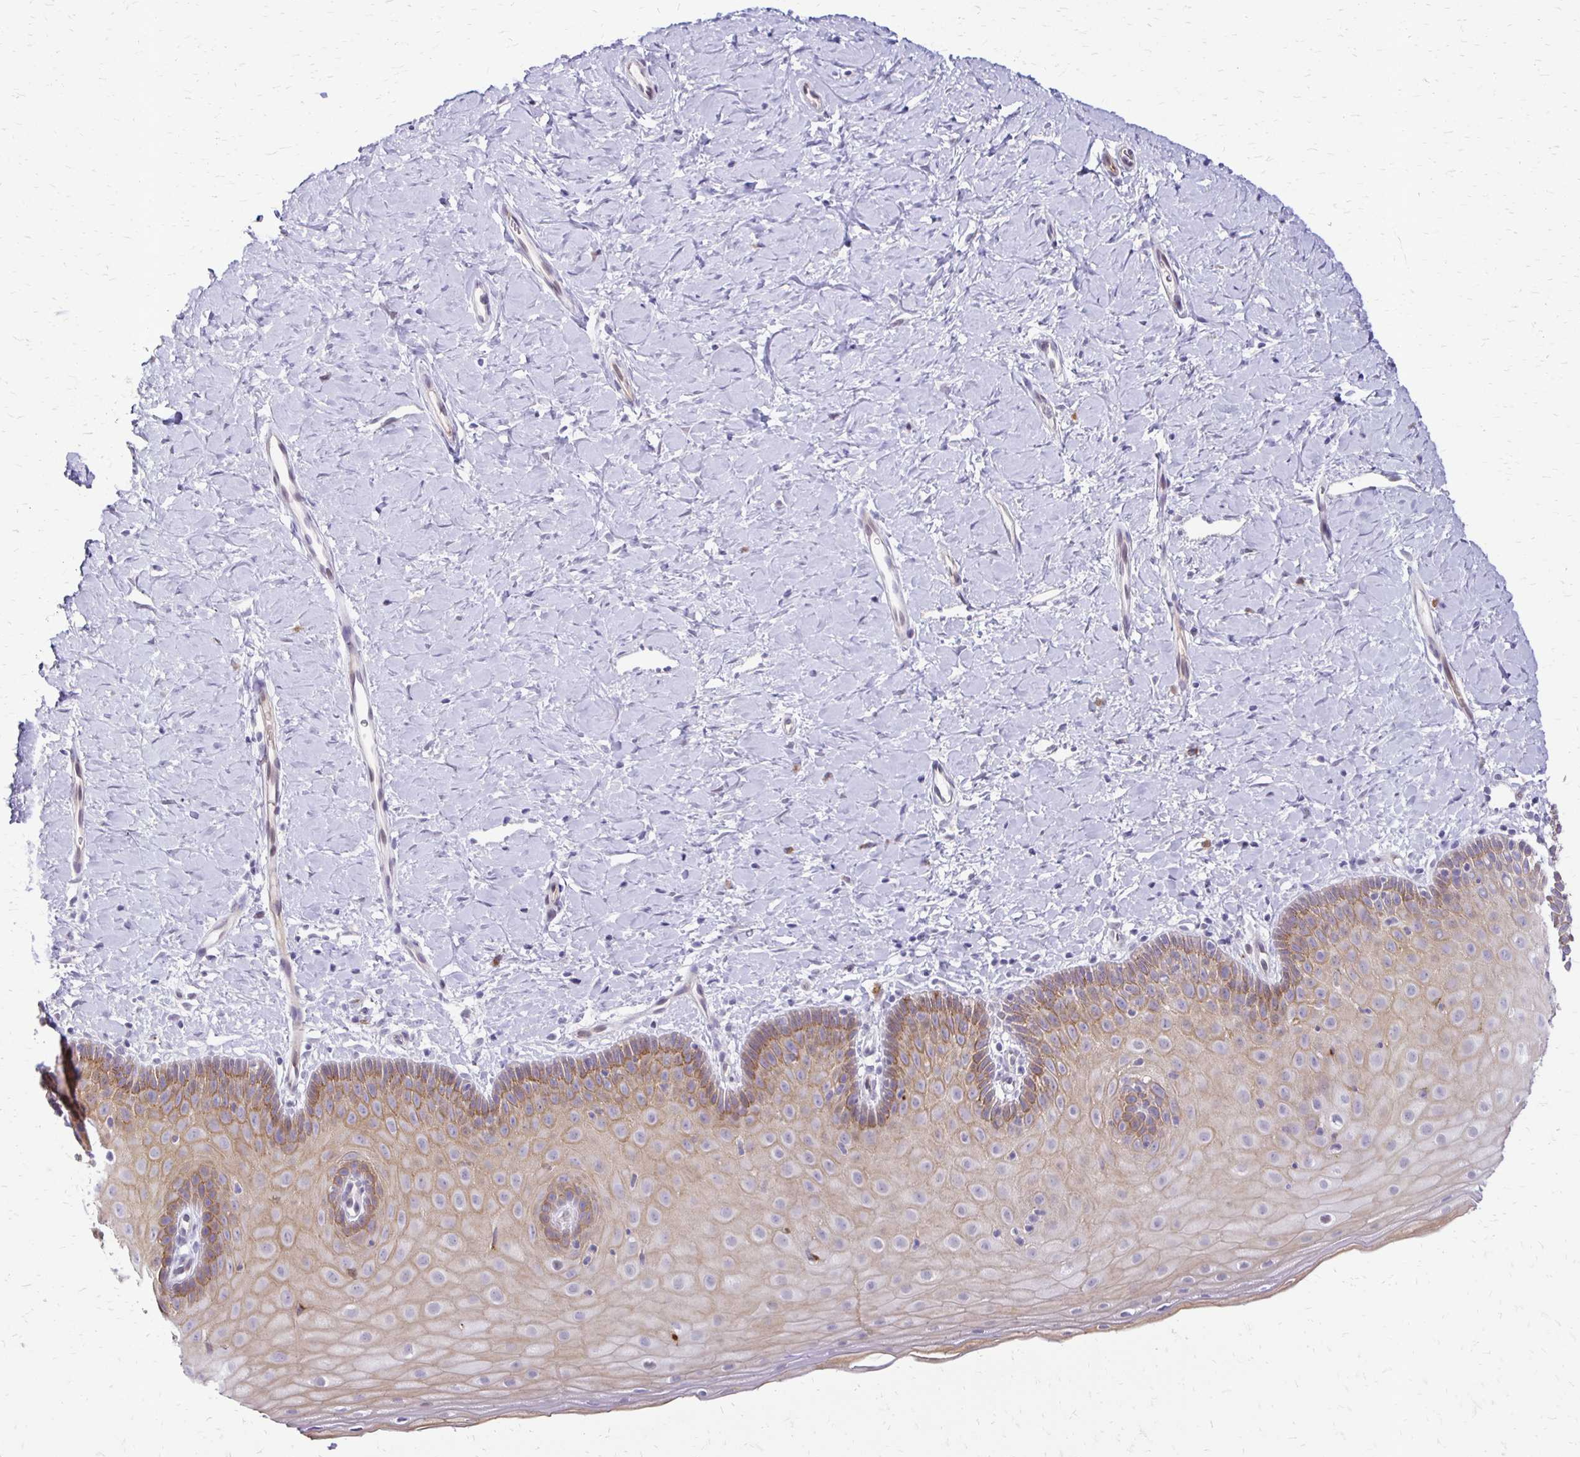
{"staining": {"intensity": "moderate", "quantity": ">75%", "location": "cytoplasmic/membranous"}, "tissue": "cervix", "cell_type": "Squamous epithelial cells", "image_type": "normal", "snomed": [{"axis": "morphology", "description": "Normal tissue, NOS"}, {"axis": "topography", "description": "Cervix"}], "caption": "Protein expression analysis of benign cervix demonstrates moderate cytoplasmic/membranous expression in approximately >75% of squamous epithelial cells.", "gene": "EPYC", "patient": {"sex": "female", "age": 37}}